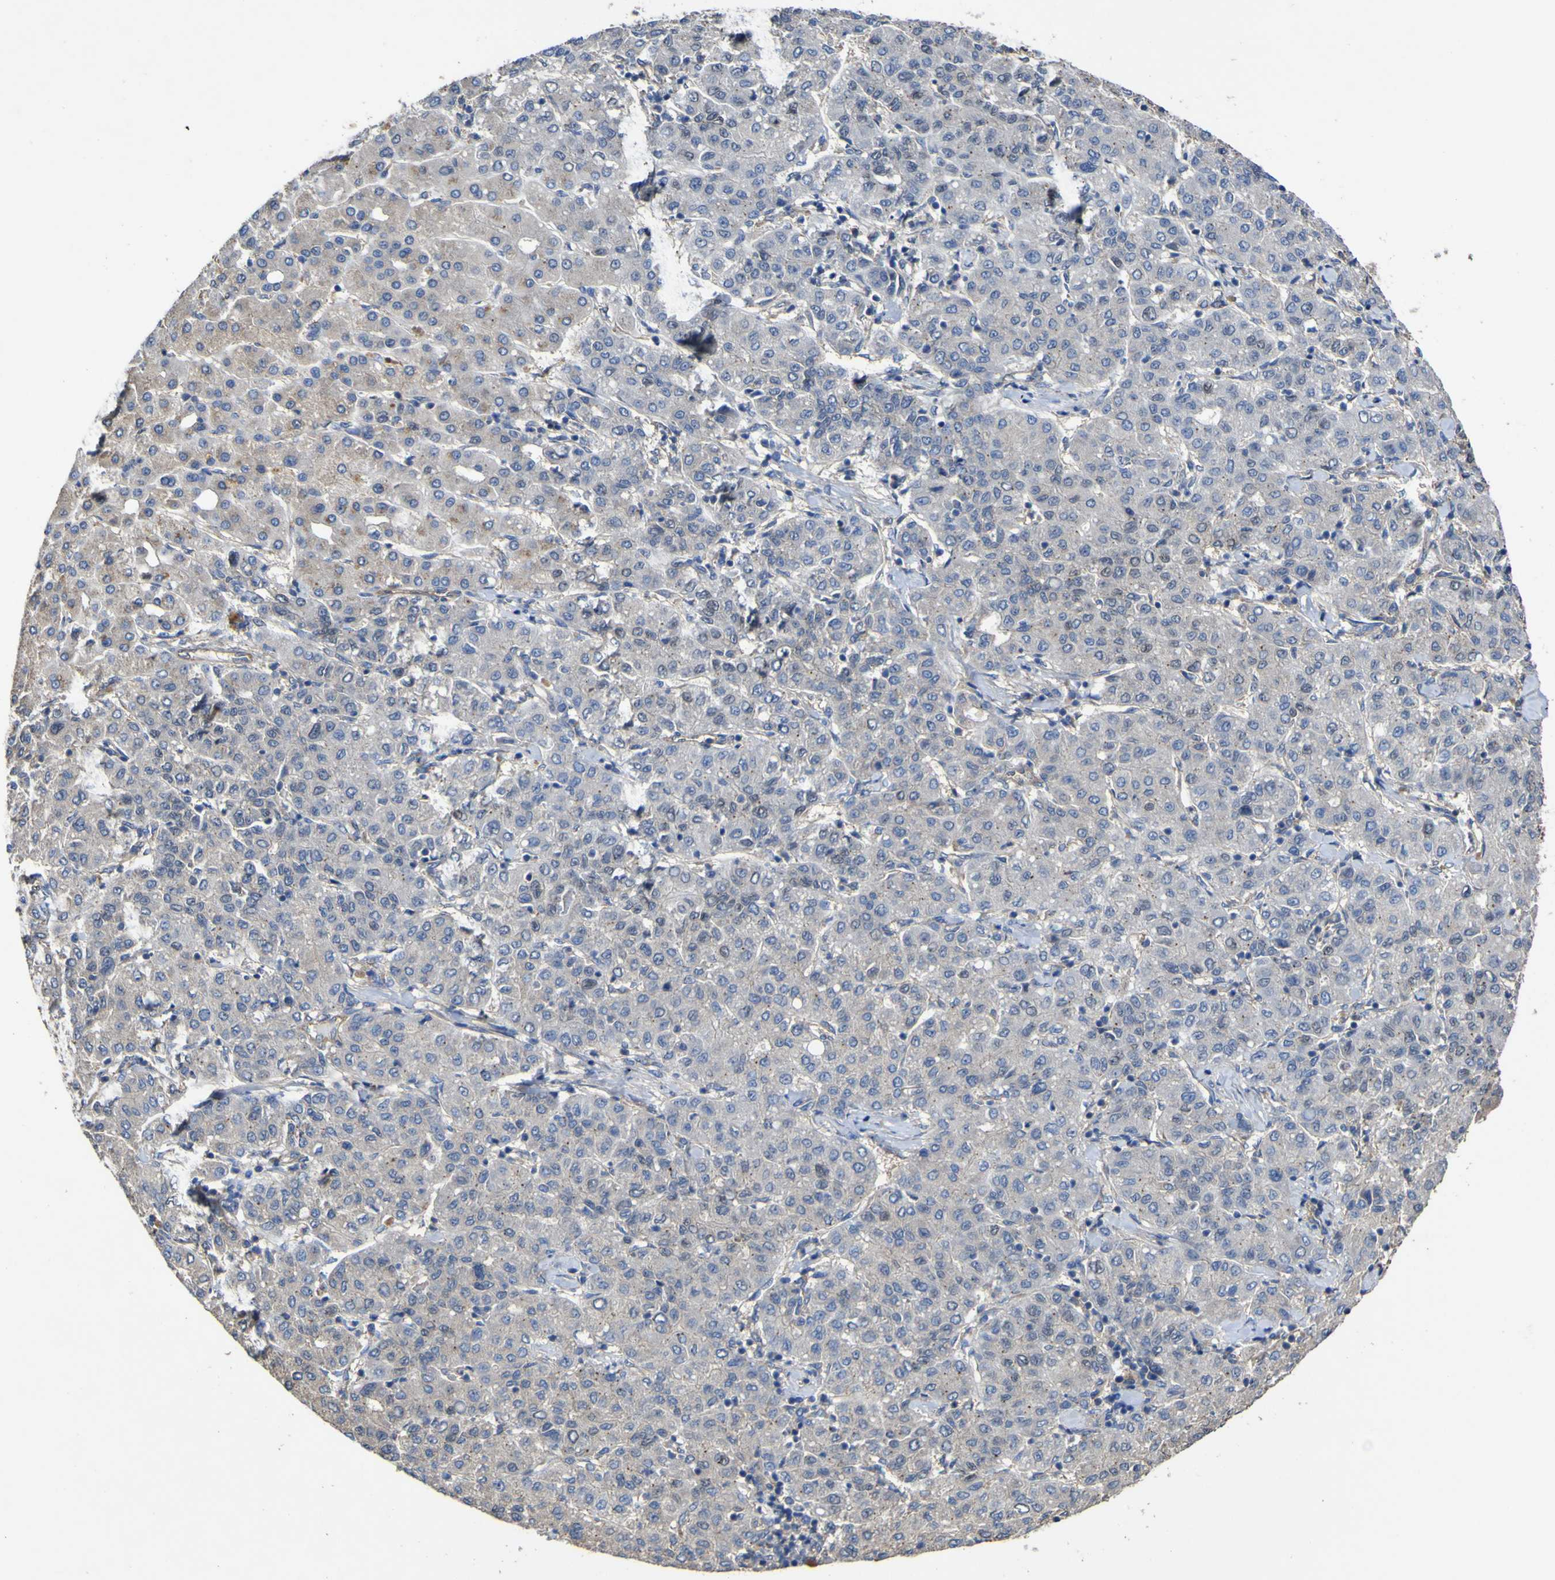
{"staining": {"intensity": "weak", "quantity": "<25%", "location": "cytoplasmic/membranous"}, "tissue": "liver cancer", "cell_type": "Tumor cells", "image_type": "cancer", "snomed": [{"axis": "morphology", "description": "Carcinoma, Hepatocellular, NOS"}, {"axis": "topography", "description": "Liver"}], "caption": "Immunohistochemistry (IHC) of human hepatocellular carcinoma (liver) demonstrates no positivity in tumor cells. Brightfield microscopy of immunohistochemistry stained with DAB (3,3'-diaminobenzidine) (brown) and hematoxylin (blue), captured at high magnification.", "gene": "TNFSF15", "patient": {"sex": "male", "age": 65}}